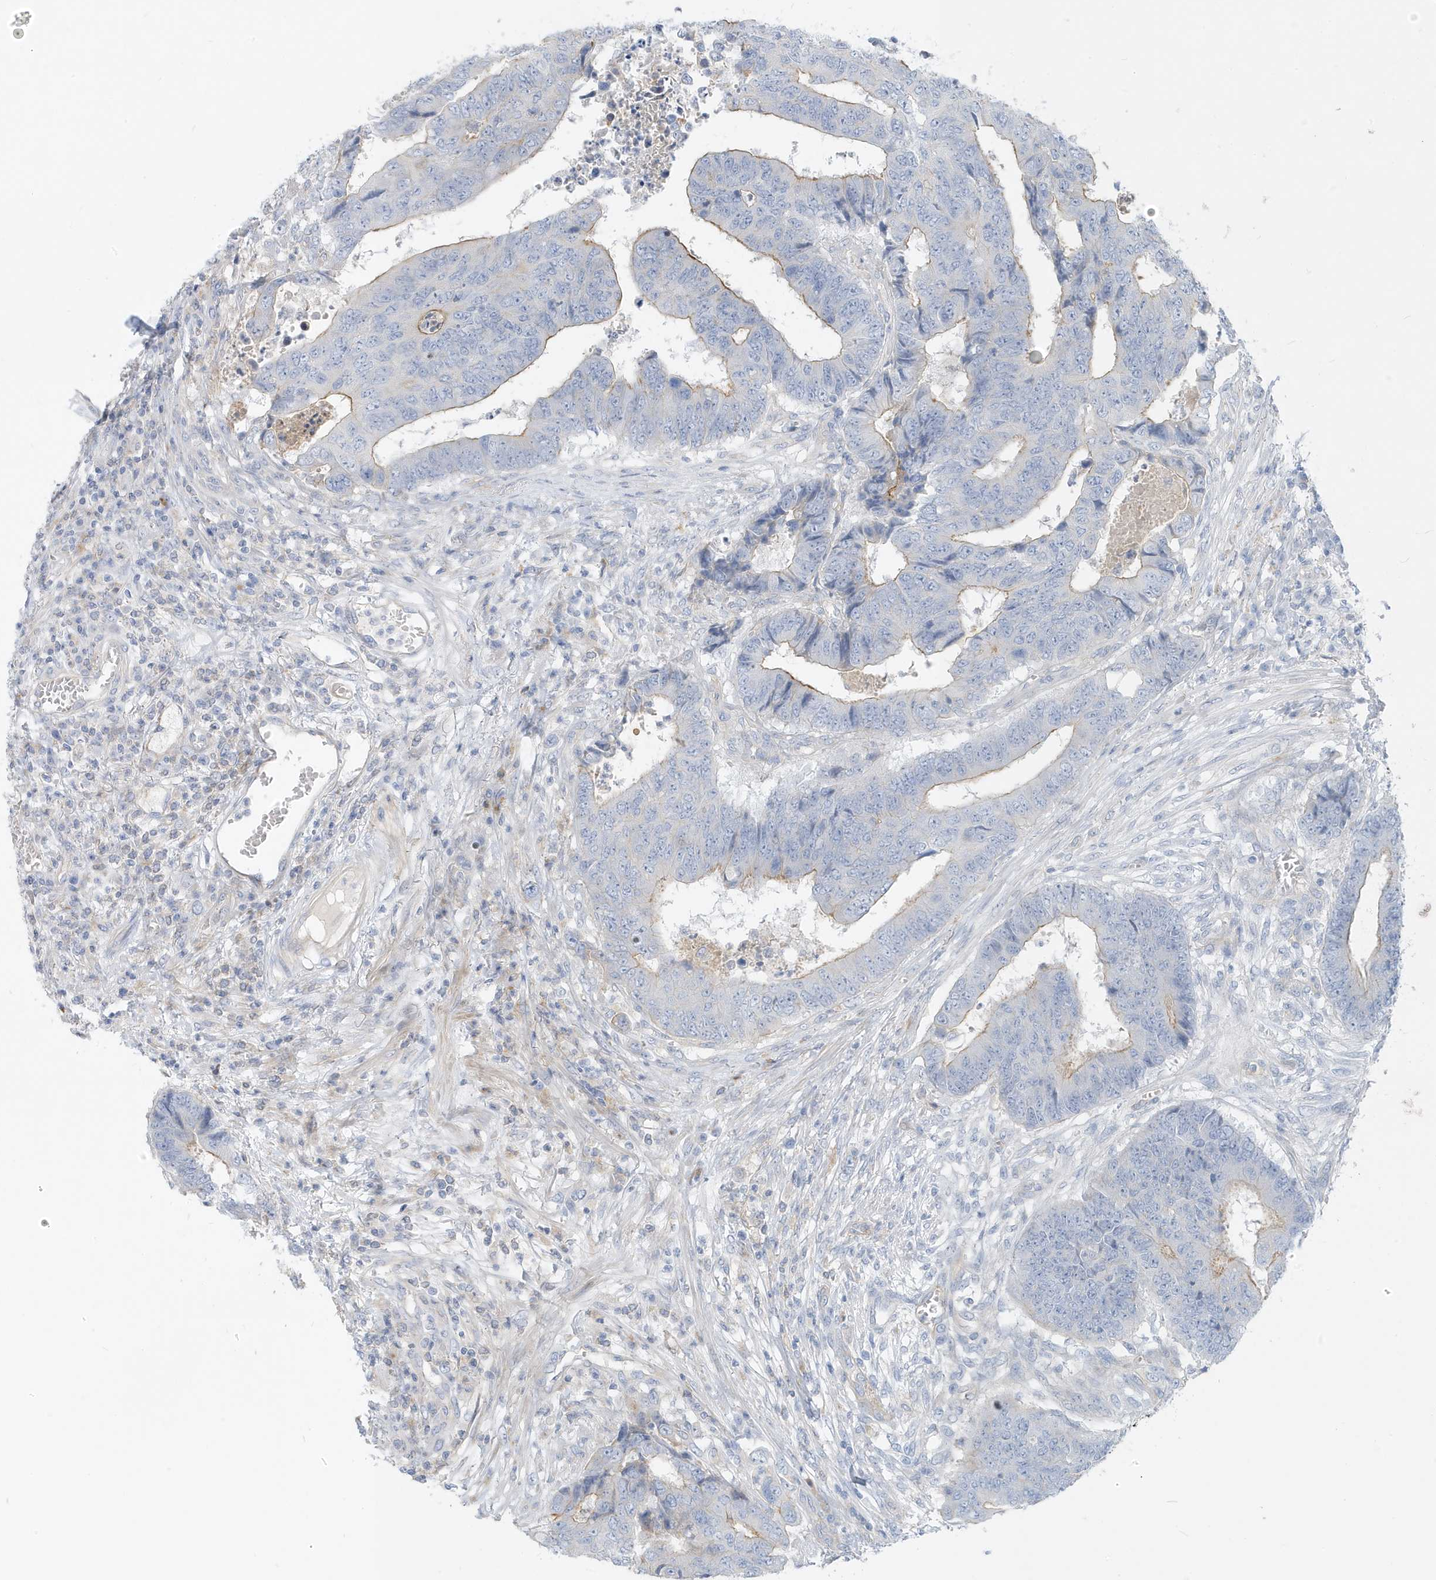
{"staining": {"intensity": "weak", "quantity": "<25%", "location": "cytoplasmic/membranous"}, "tissue": "colorectal cancer", "cell_type": "Tumor cells", "image_type": "cancer", "snomed": [{"axis": "morphology", "description": "Adenocarcinoma, NOS"}, {"axis": "topography", "description": "Rectum"}], "caption": "Tumor cells show no significant staining in colorectal cancer (adenocarcinoma). Nuclei are stained in blue.", "gene": "ATP13A5", "patient": {"sex": "male", "age": 84}}